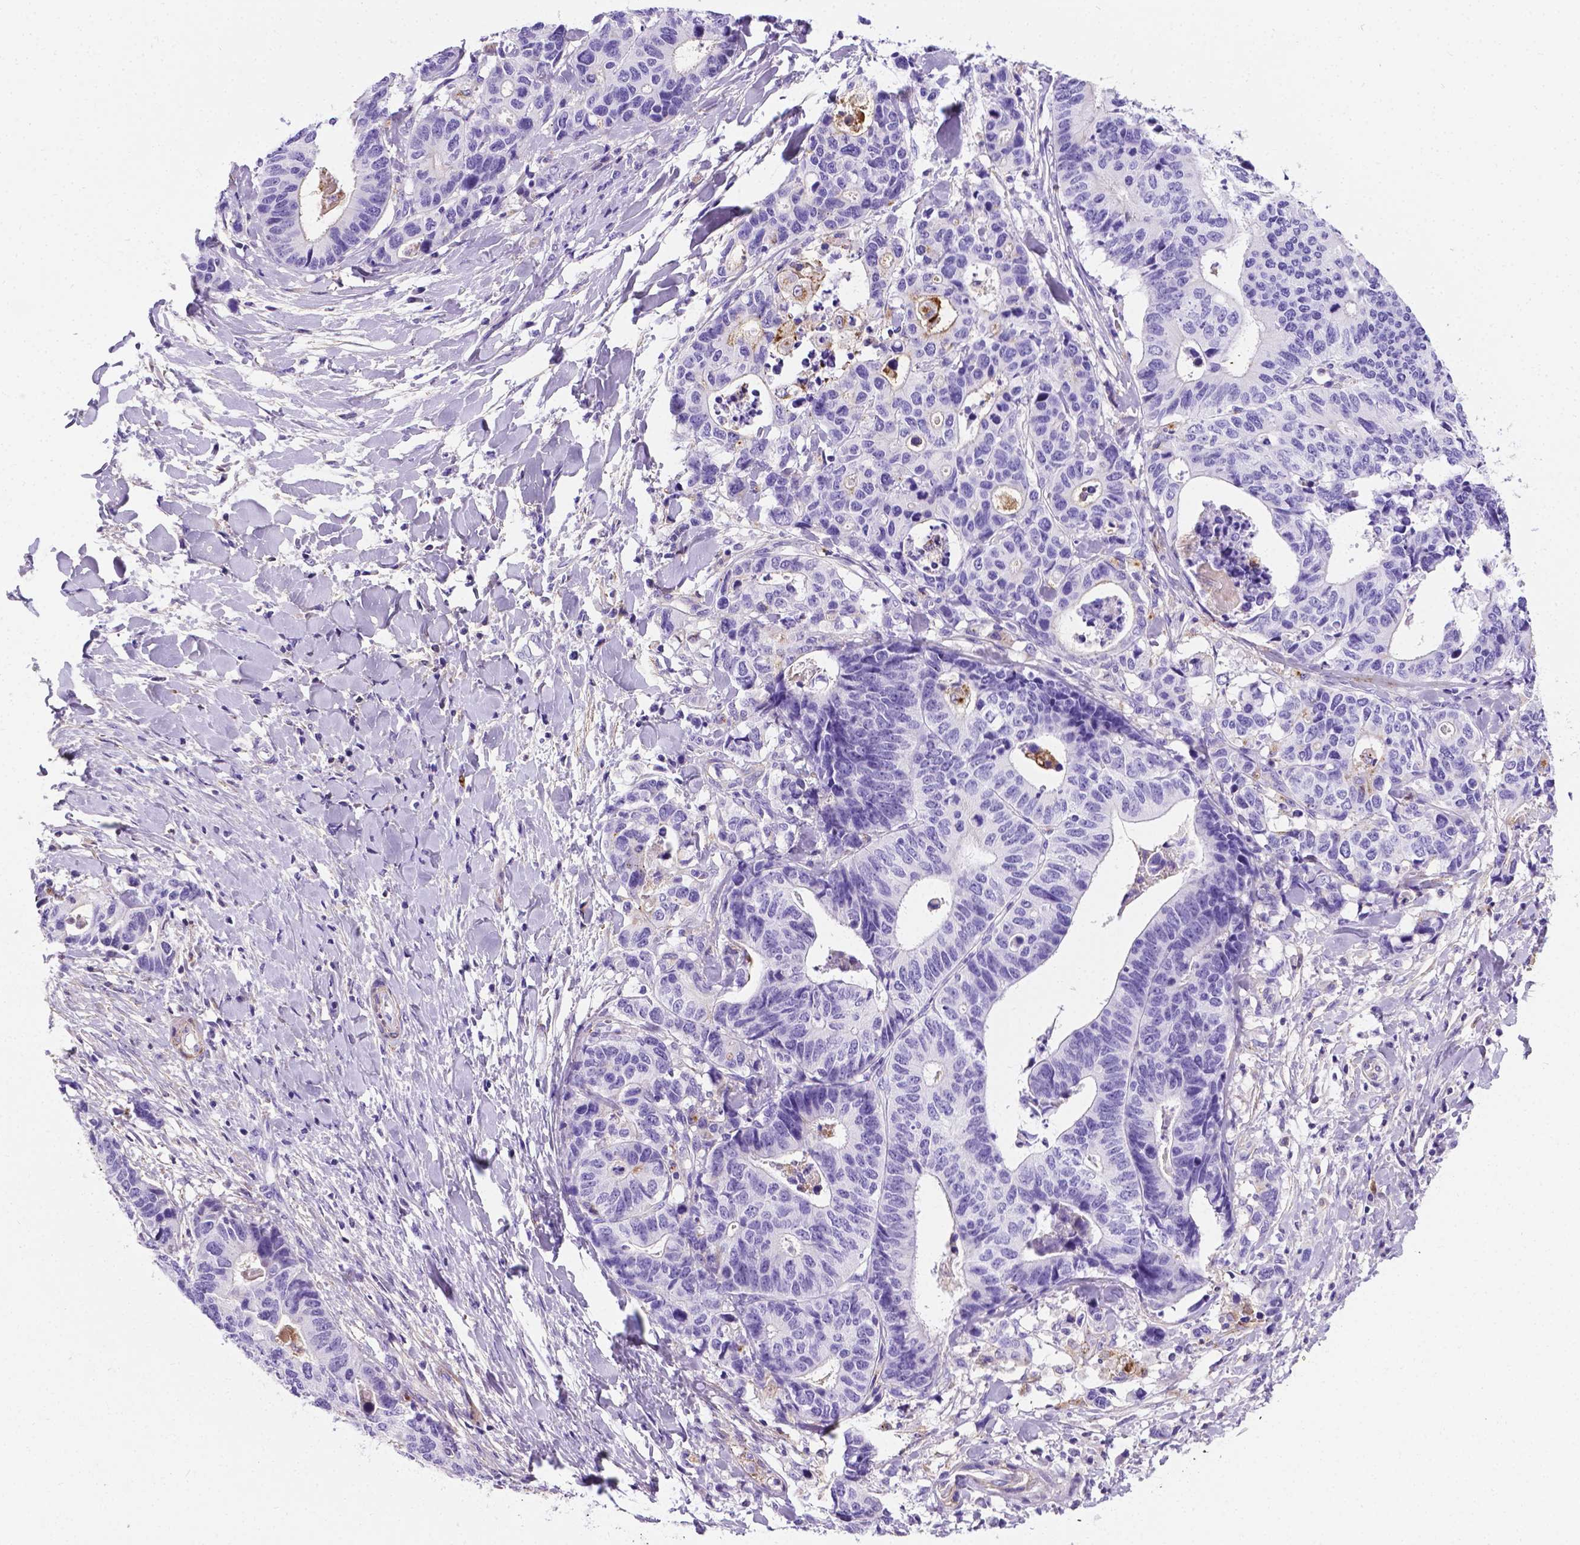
{"staining": {"intensity": "negative", "quantity": "none", "location": "none"}, "tissue": "stomach cancer", "cell_type": "Tumor cells", "image_type": "cancer", "snomed": [{"axis": "morphology", "description": "Adenocarcinoma, NOS"}, {"axis": "topography", "description": "Stomach, upper"}], "caption": "An image of human stomach cancer is negative for staining in tumor cells.", "gene": "APOE", "patient": {"sex": "female", "age": 67}}